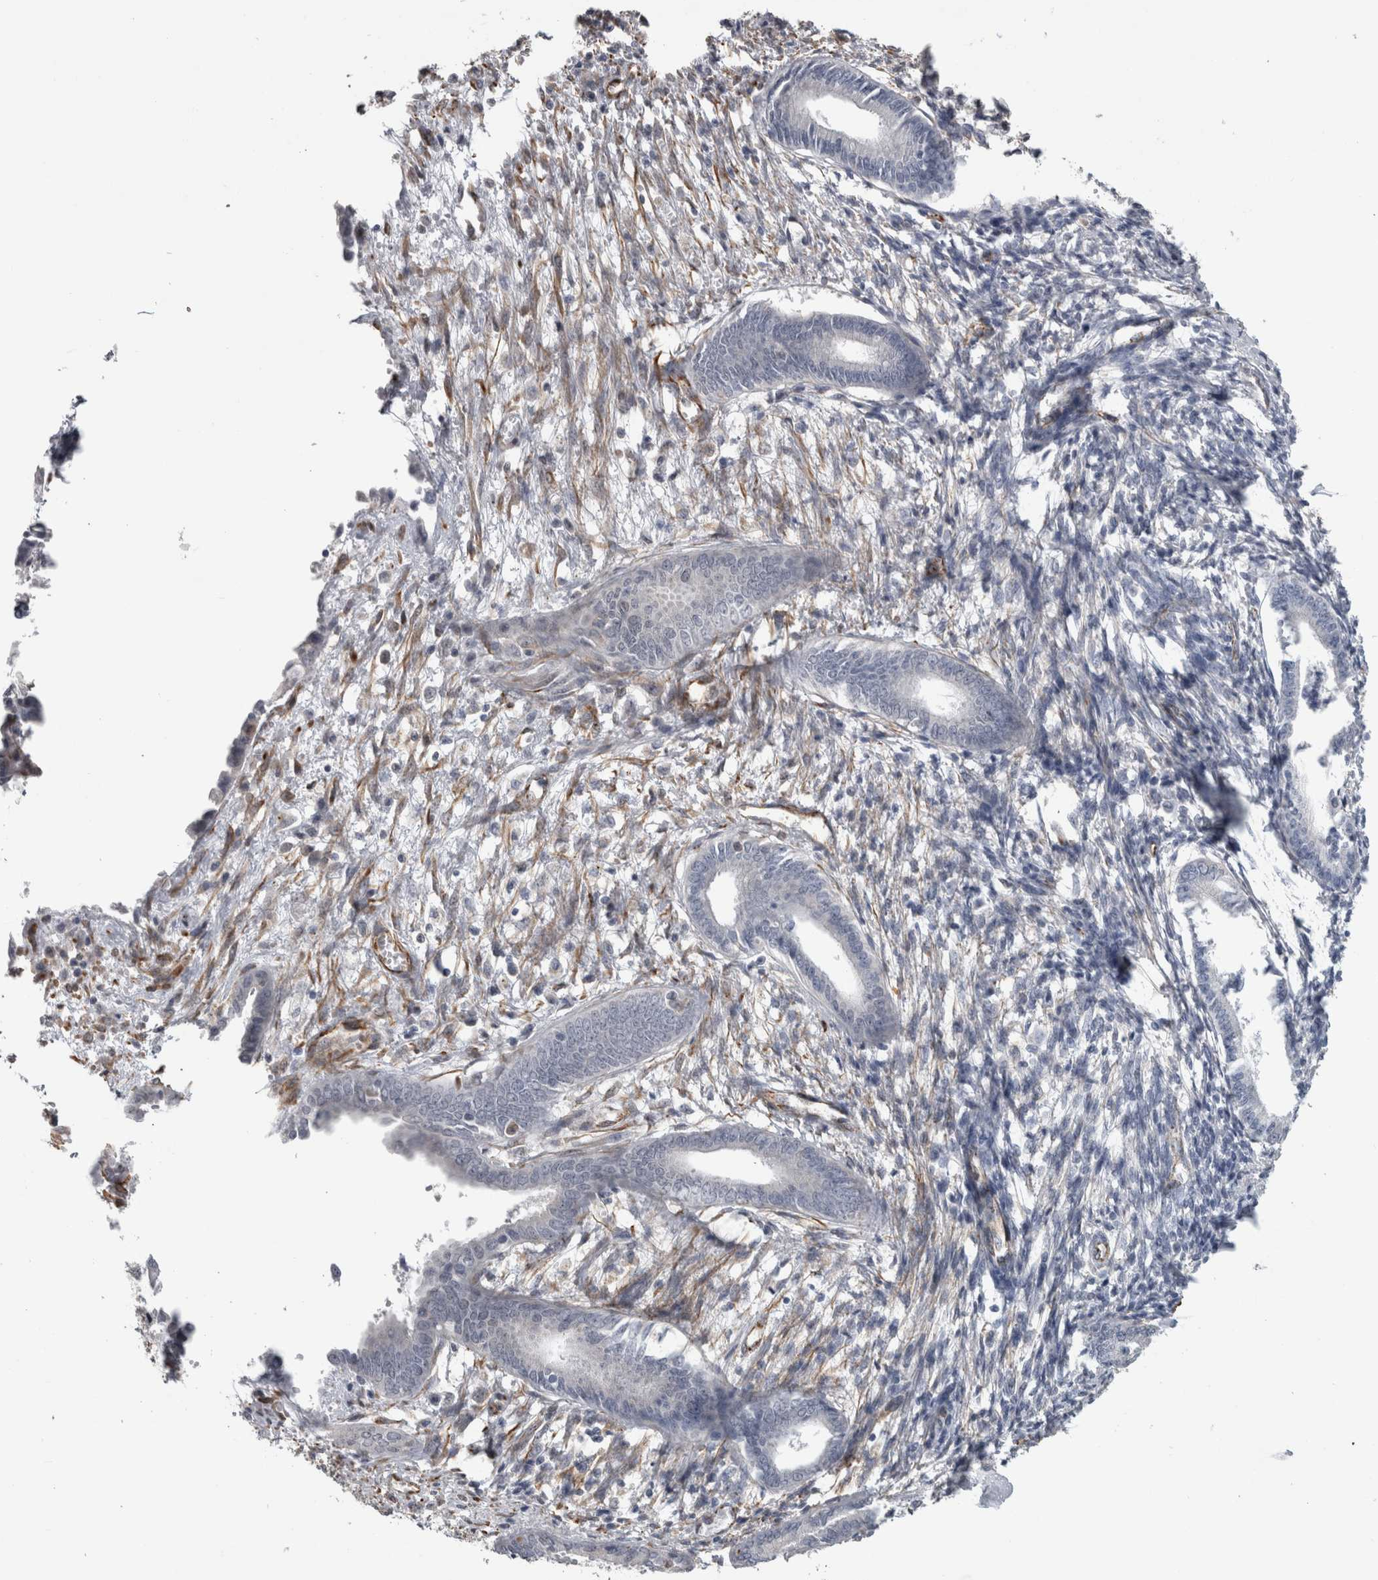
{"staining": {"intensity": "negative", "quantity": "none", "location": "none"}, "tissue": "endometrium", "cell_type": "Cells in endometrial stroma", "image_type": "normal", "snomed": [{"axis": "morphology", "description": "Normal tissue, NOS"}, {"axis": "topography", "description": "Endometrium"}], "caption": "There is no significant staining in cells in endometrial stroma of endometrium. (DAB IHC visualized using brightfield microscopy, high magnification).", "gene": "ACOT7", "patient": {"sex": "female", "age": 56}}